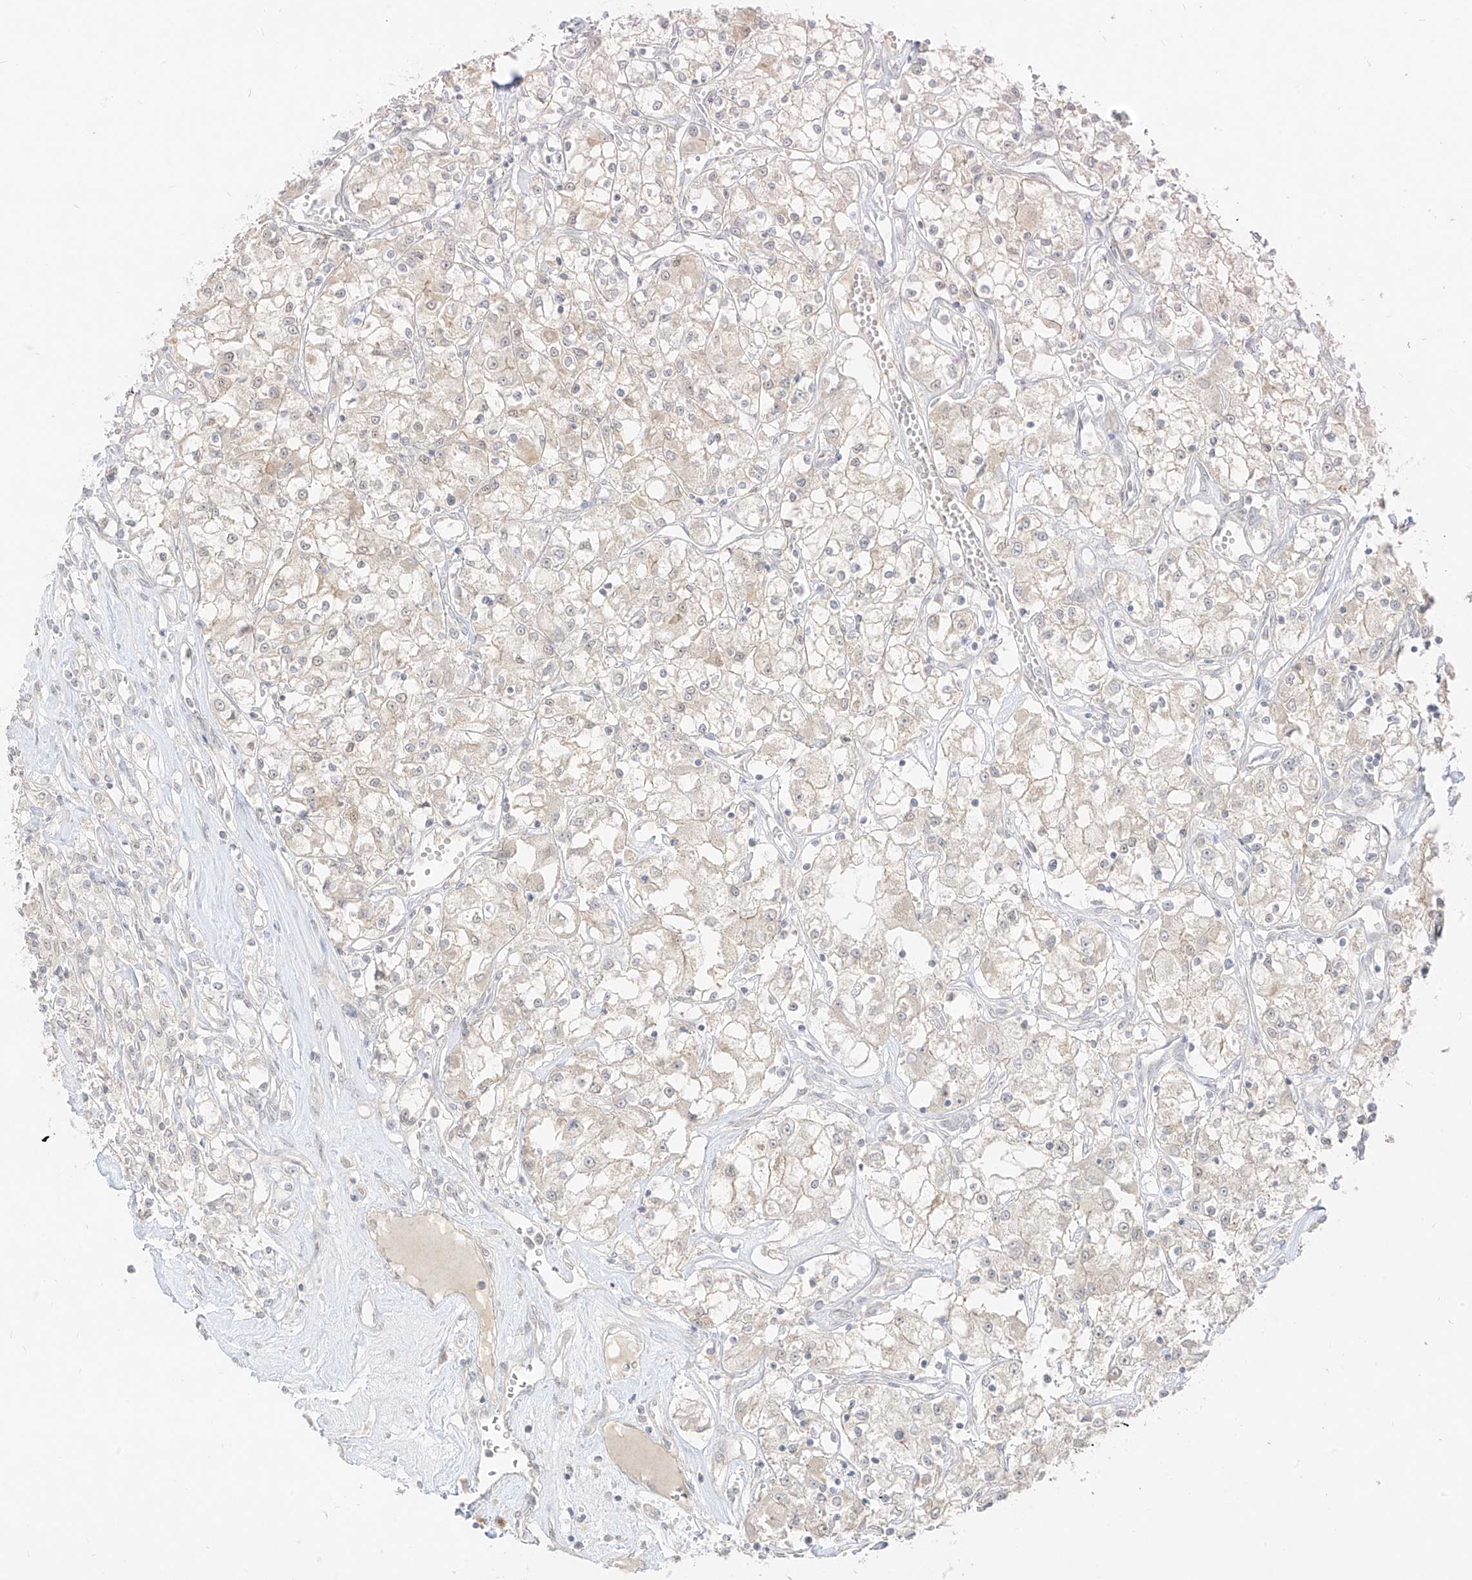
{"staining": {"intensity": "weak", "quantity": "<25%", "location": "cytoplasmic/membranous"}, "tissue": "renal cancer", "cell_type": "Tumor cells", "image_type": "cancer", "snomed": [{"axis": "morphology", "description": "Adenocarcinoma, NOS"}, {"axis": "topography", "description": "Kidney"}], "caption": "Image shows no protein staining in tumor cells of renal cancer tissue.", "gene": "LIPT1", "patient": {"sex": "female", "age": 59}}